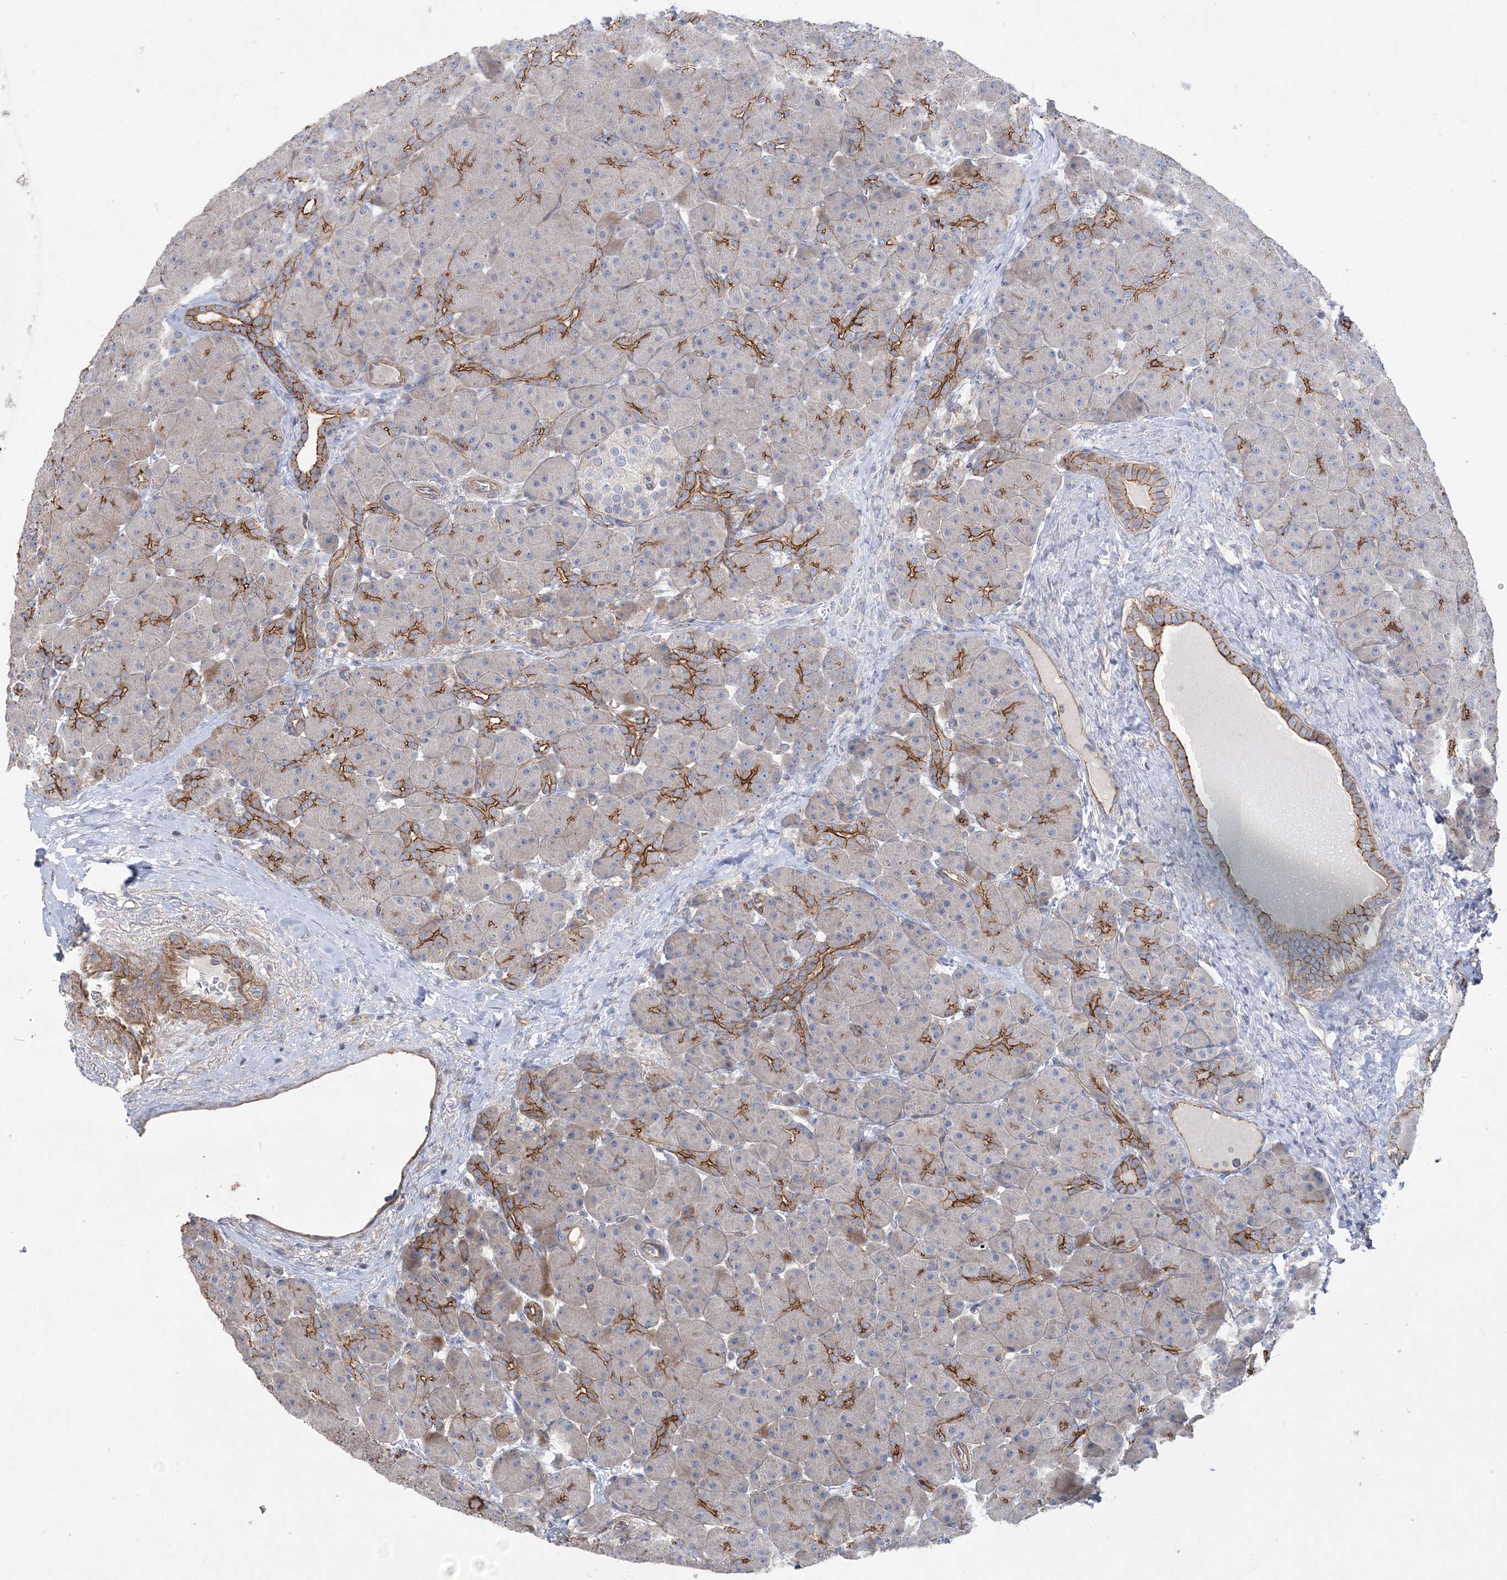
{"staining": {"intensity": "moderate", "quantity": "25%-75%", "location": "cytoplasmic/membranous"}, "tissue": "pancreas", "cell_type": "Exocrine glandular cells", "image_type": "normal", "snomed": [{"axis": "morphology", "description": "Normal tissue, NOS"}, {"axis": "topography", "description": "Pancreas"}], "caption": "This micrograph shows immunohistochemistry (IHC) staining of normal human pancreas, with medium moderate cytoplasmic/membranous expression in about 25%-75% of exocrine glandular cells.", "gene": "PIGC", "patient": {"sex": "male", "age": 66}}